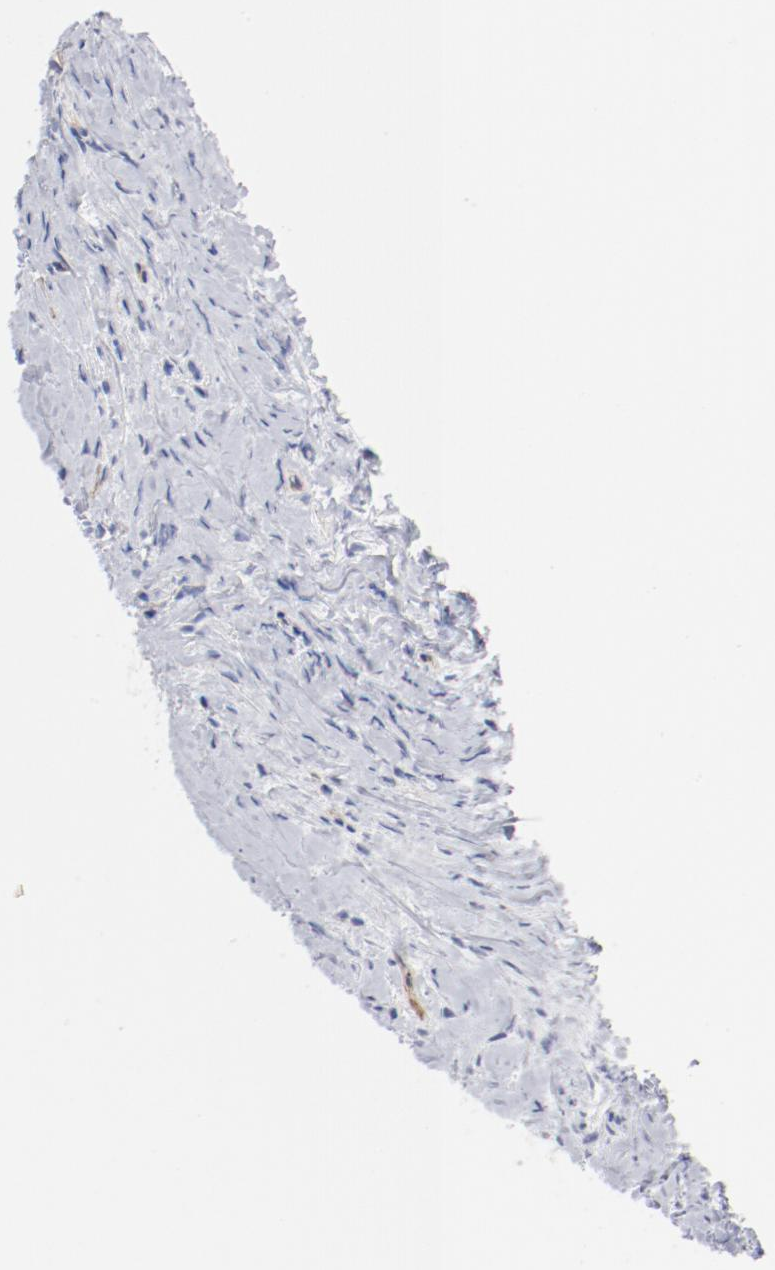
{"staining": {"intensity": "negative", "quantity": "none", "location": "none"}, "tissue": "lymphoma", "cell_type": "Tumor cells", "image_type": "cancer", "snomed": [{"axis": "morphology", "description": "Hodgkin's disease, NOS"}, {"axis": "topography", "description": "Lymph node"}], "caption": "Immunohistochemical staining of human lymphoma shows no significant staining in tumor cells.", "gene": "SHANK3", "patient": {"sex": "female", "age": 25}}